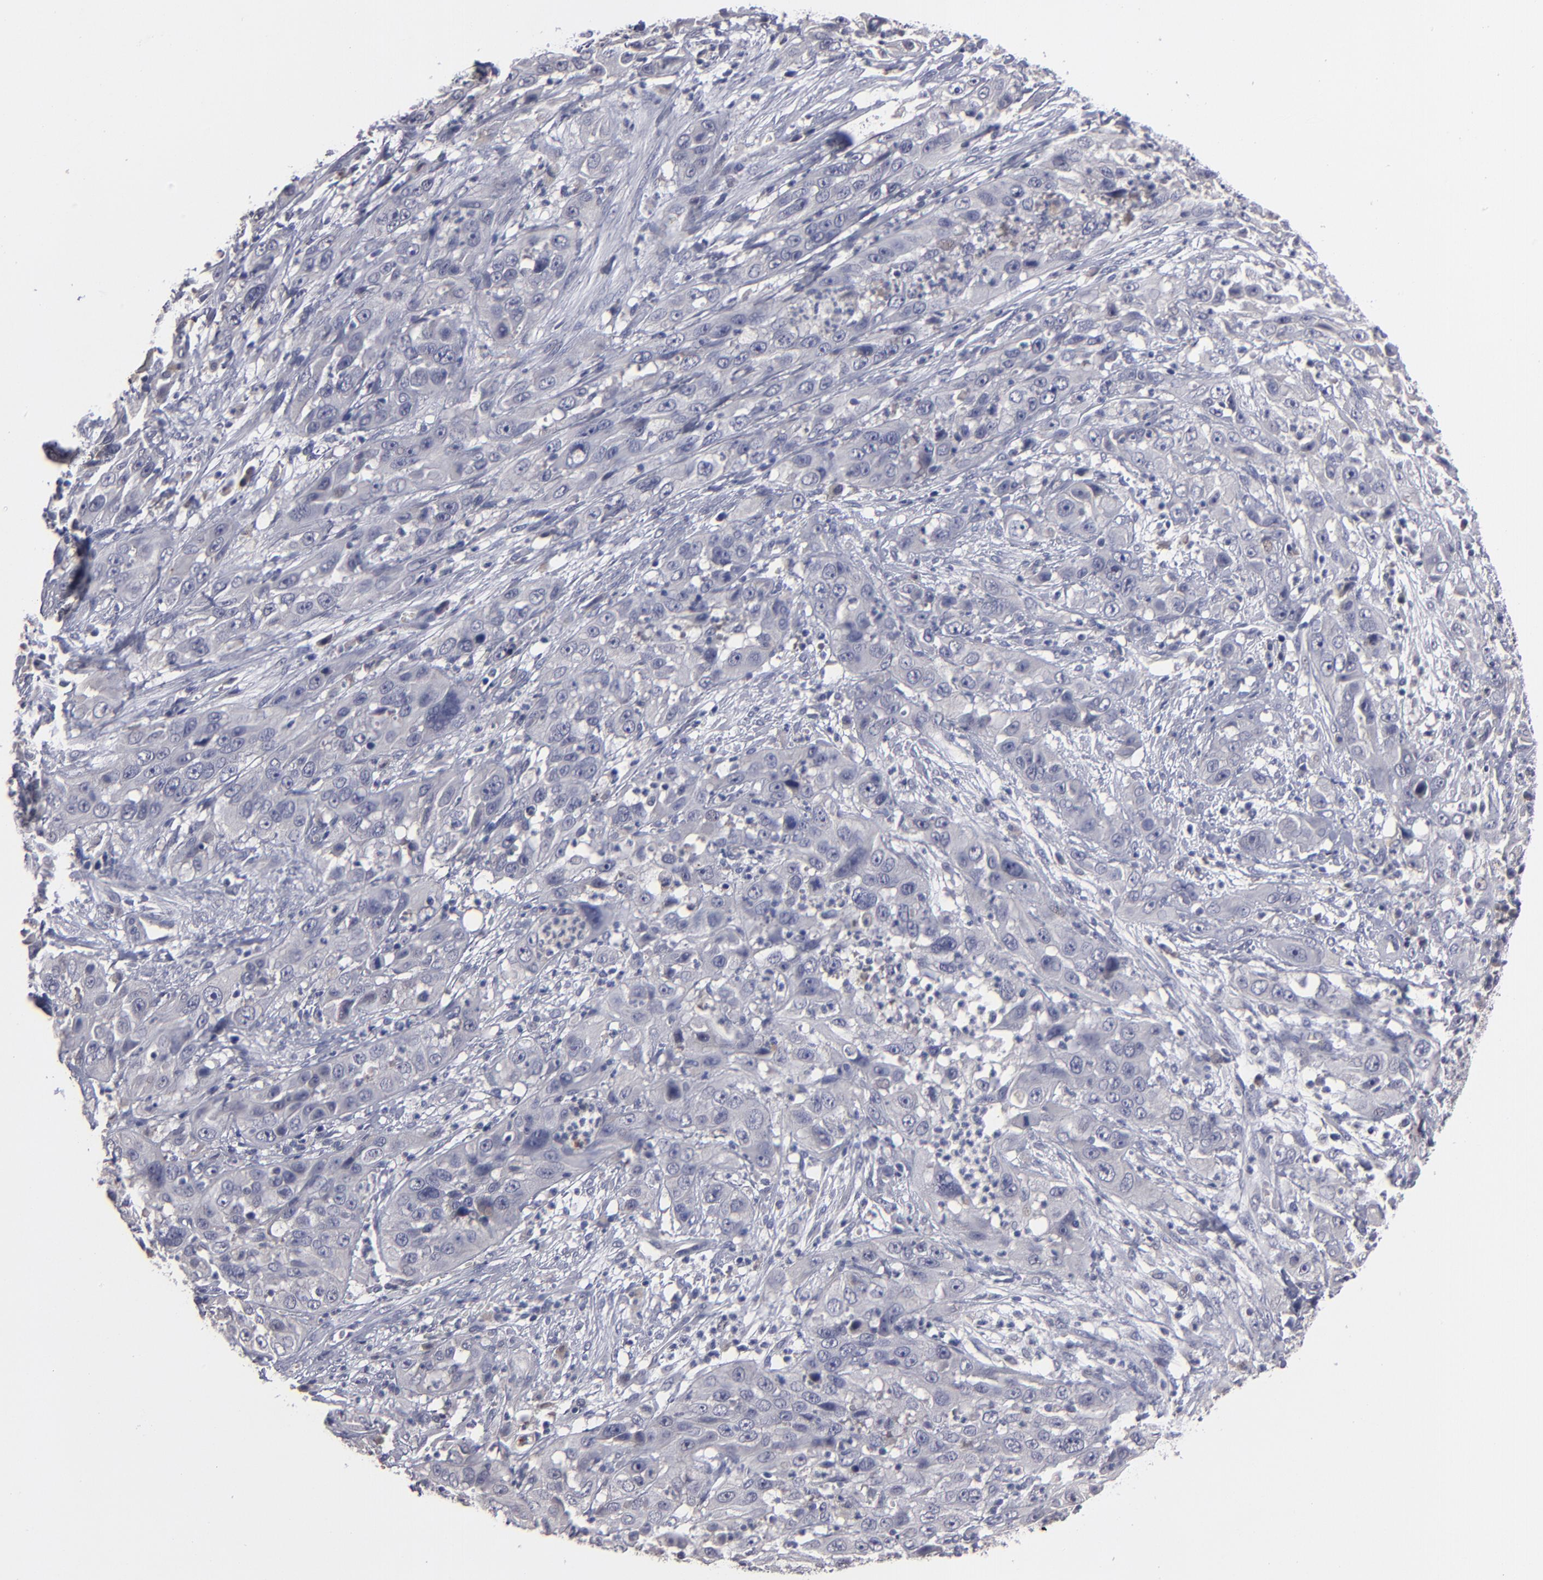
{"staining": {"intensity": "negative", "quantity": "none", "location": "none"}, "tissue": "cervical cancer", "cell_type": "Tumor cells", "image_type": "cancer", "snomed": [{"axis": "morphology", "description": "Squamous cell carcinoma, NOS"}, {"axis": "topography", "description": "Cervix"}], "caption": "Immunohistochemistry image of neoplastic tissue: human cervical cancer (squamous cell carcinoma) stained with DAB (3,3'-diaminobenzidine) exhibits no significant protein positivity in tumor cells.", "gene": "GPM6B", "patient": {"sex": "female", "age": 32}}